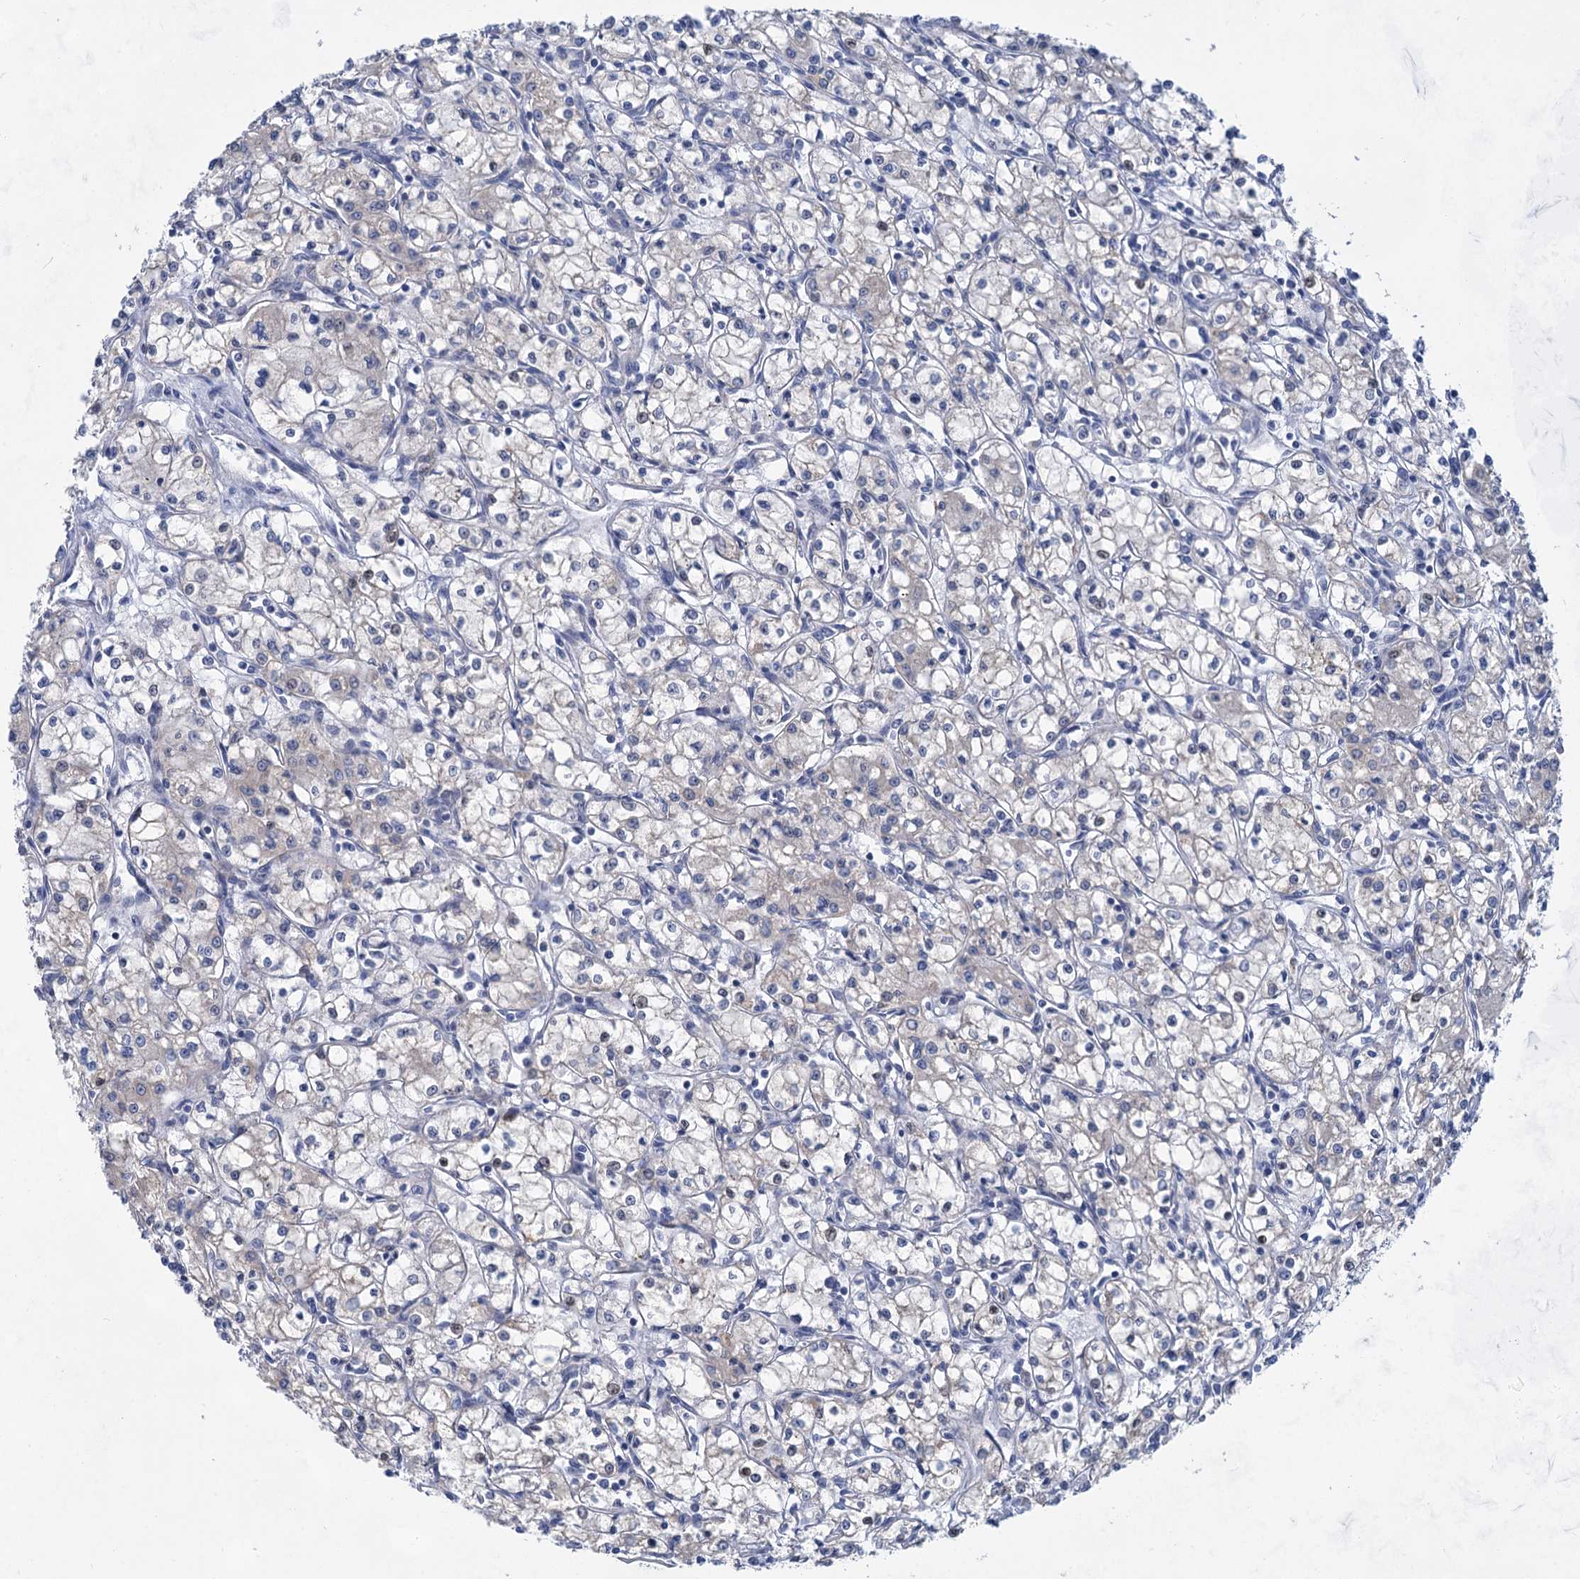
{"staining": {"intensity": "negative", "quantity": "none", "location": "none"}, "tissue": "renal cancer", "cell_type": "Tumor cells", "image_type": "cancer", "snomed": [{"axis": "morphology", "description": "Adenocarcinoma, NOS"}, {"axis": "topography", "description": "Kidney"}], "caption": "Tumor cells are negative for protein expression in human renal cancer (adenocarcinoma). The staining is performed using DAB brown chromogen with nuclei counter-stained in using hematoxylin.", "gene": "TTC17", "patient": {"sex": "male", "age": 59}}